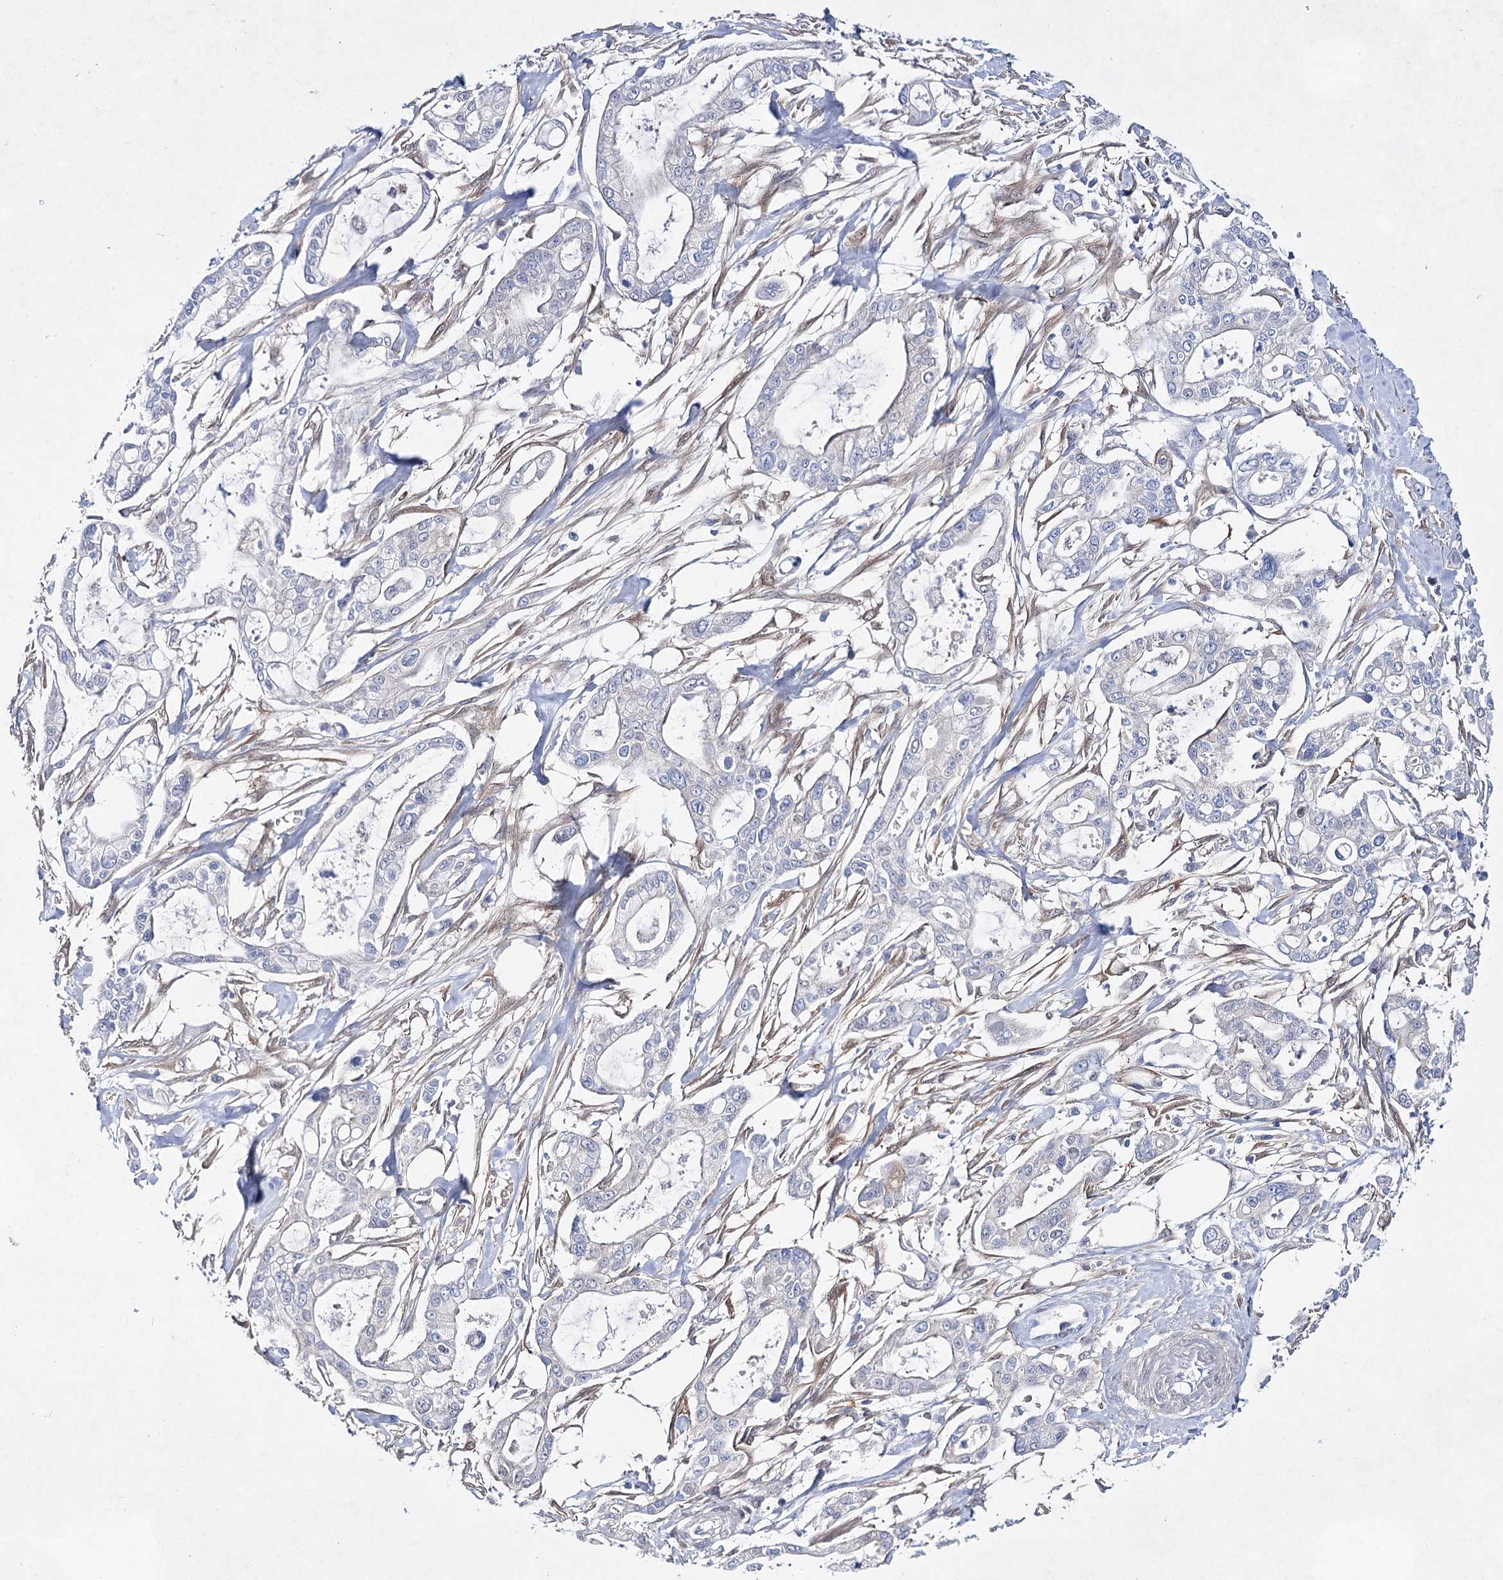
{"staining": {"intensity": "negative", "quantity": "none", "location": "none"}, "tissue": "pancreatic cancer", "cell_type": "Tumor cells", "image_type": "cancer", "snomed": [{"axis": "morphology", "description": "Adenocarcinoma, NOS"}, {"axis": "topography", "description": "Pancreas"}], "caption": "There is no significant positivity in tumor cells of pancreatic cancer. (DAB immunohistochemistry visualized using brightfield microscopy, high magnification).", "gene": "UGDH", "patient": {"sex": "male", "age": 68}}